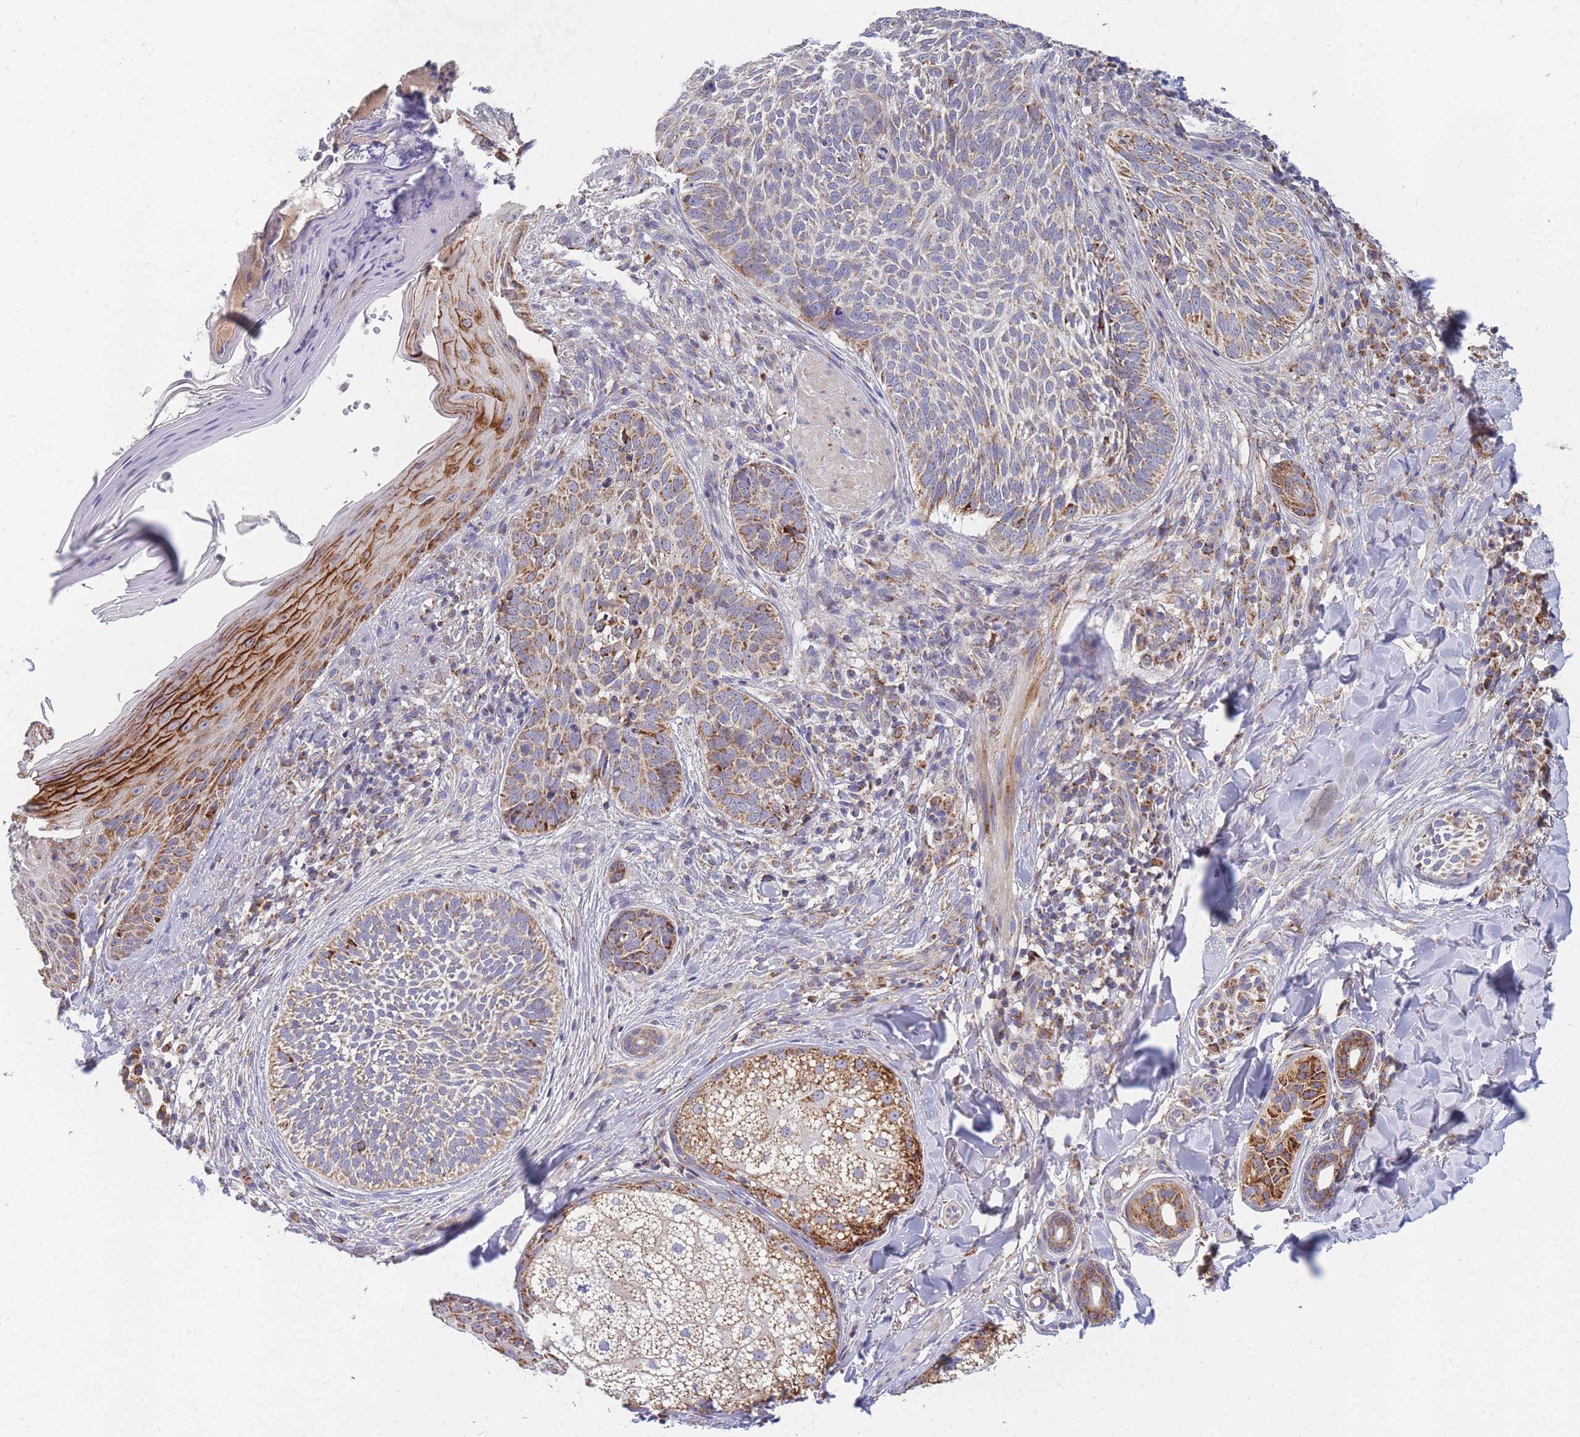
{"staining": {"intensity": "moderate", "quantity": "<25%", "location": "cytoplasmic/membranous"}, "tissue": "skin cancer", "cell_type": "Tumor cells", "image_type": "cancer", "snomed": [{"axis": "morphology", "description": "Basal cell carcinoma"}, {"axis": "topography", "description": "Skin"}], "caption": "The image reveals staining of basal cell carcinoma (skin), revealing moderate cytoplasmic/membranous protein staining (brown color) within tumor cells. (IHC, brightfield microscopy, high magnification).", "gene": "MRPS11", "patient": {"sex": "female", "age": 61}}